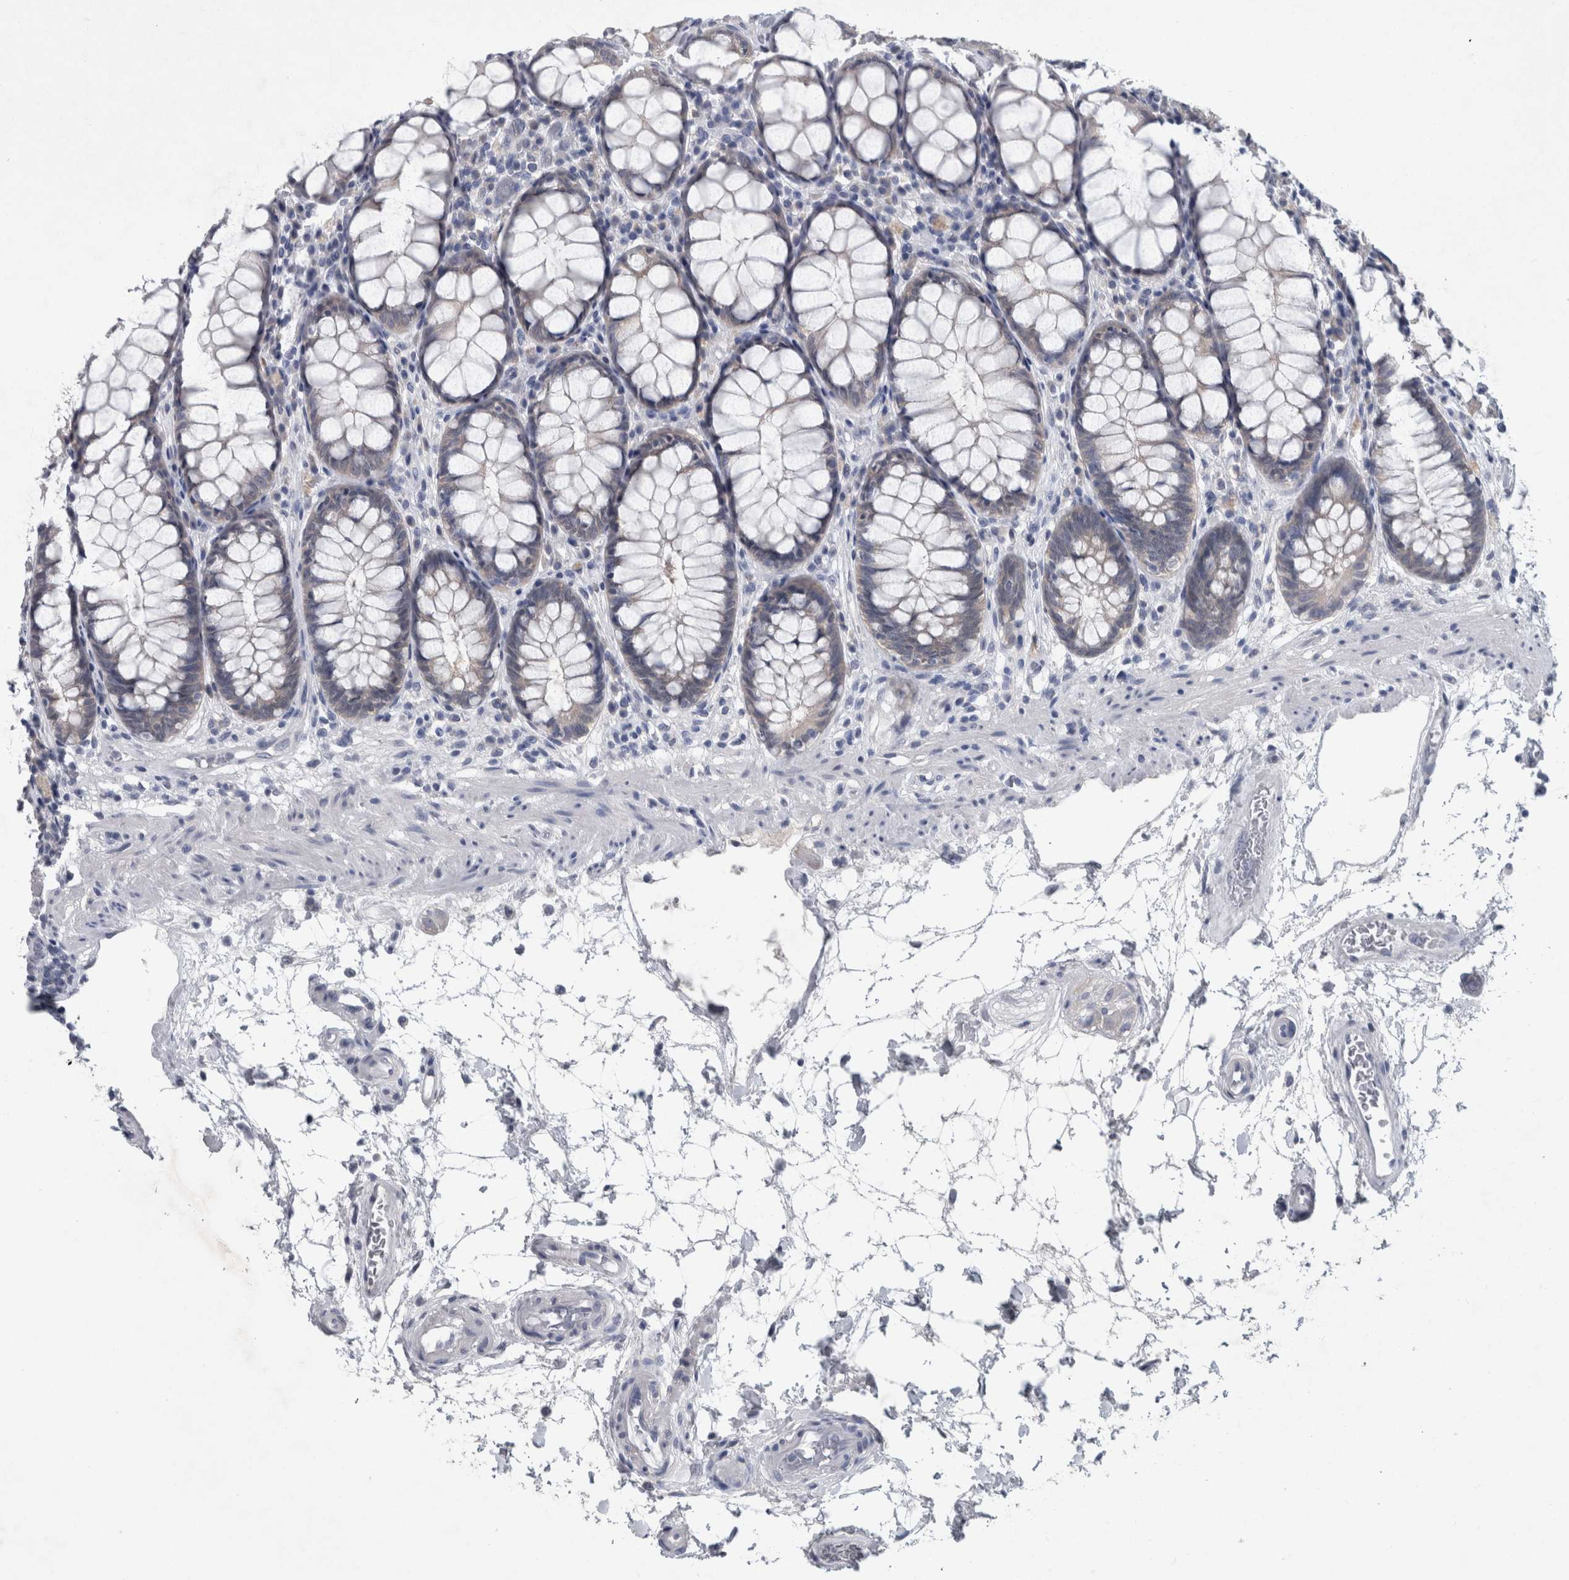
{"staining": {"intensity": "weak", "quantity": "25%-75%", "location": "cytoplasmic/membranous"}, "tissue": "rectum", "cell_type": "Glandular cells", "image_type": "normal", "snomed": [{"axis": "morphology", "description": "Normal tissue, NOS"}, {"axis": "topography", "description": "Rectum"}], "caption": "A brown stain highlights weak cytoplasmic/membranous positivity of a protein in glandular cells of benign human rectum.", "gene": "FAM83H", "patient": {"sex": "male", "age": 64}}